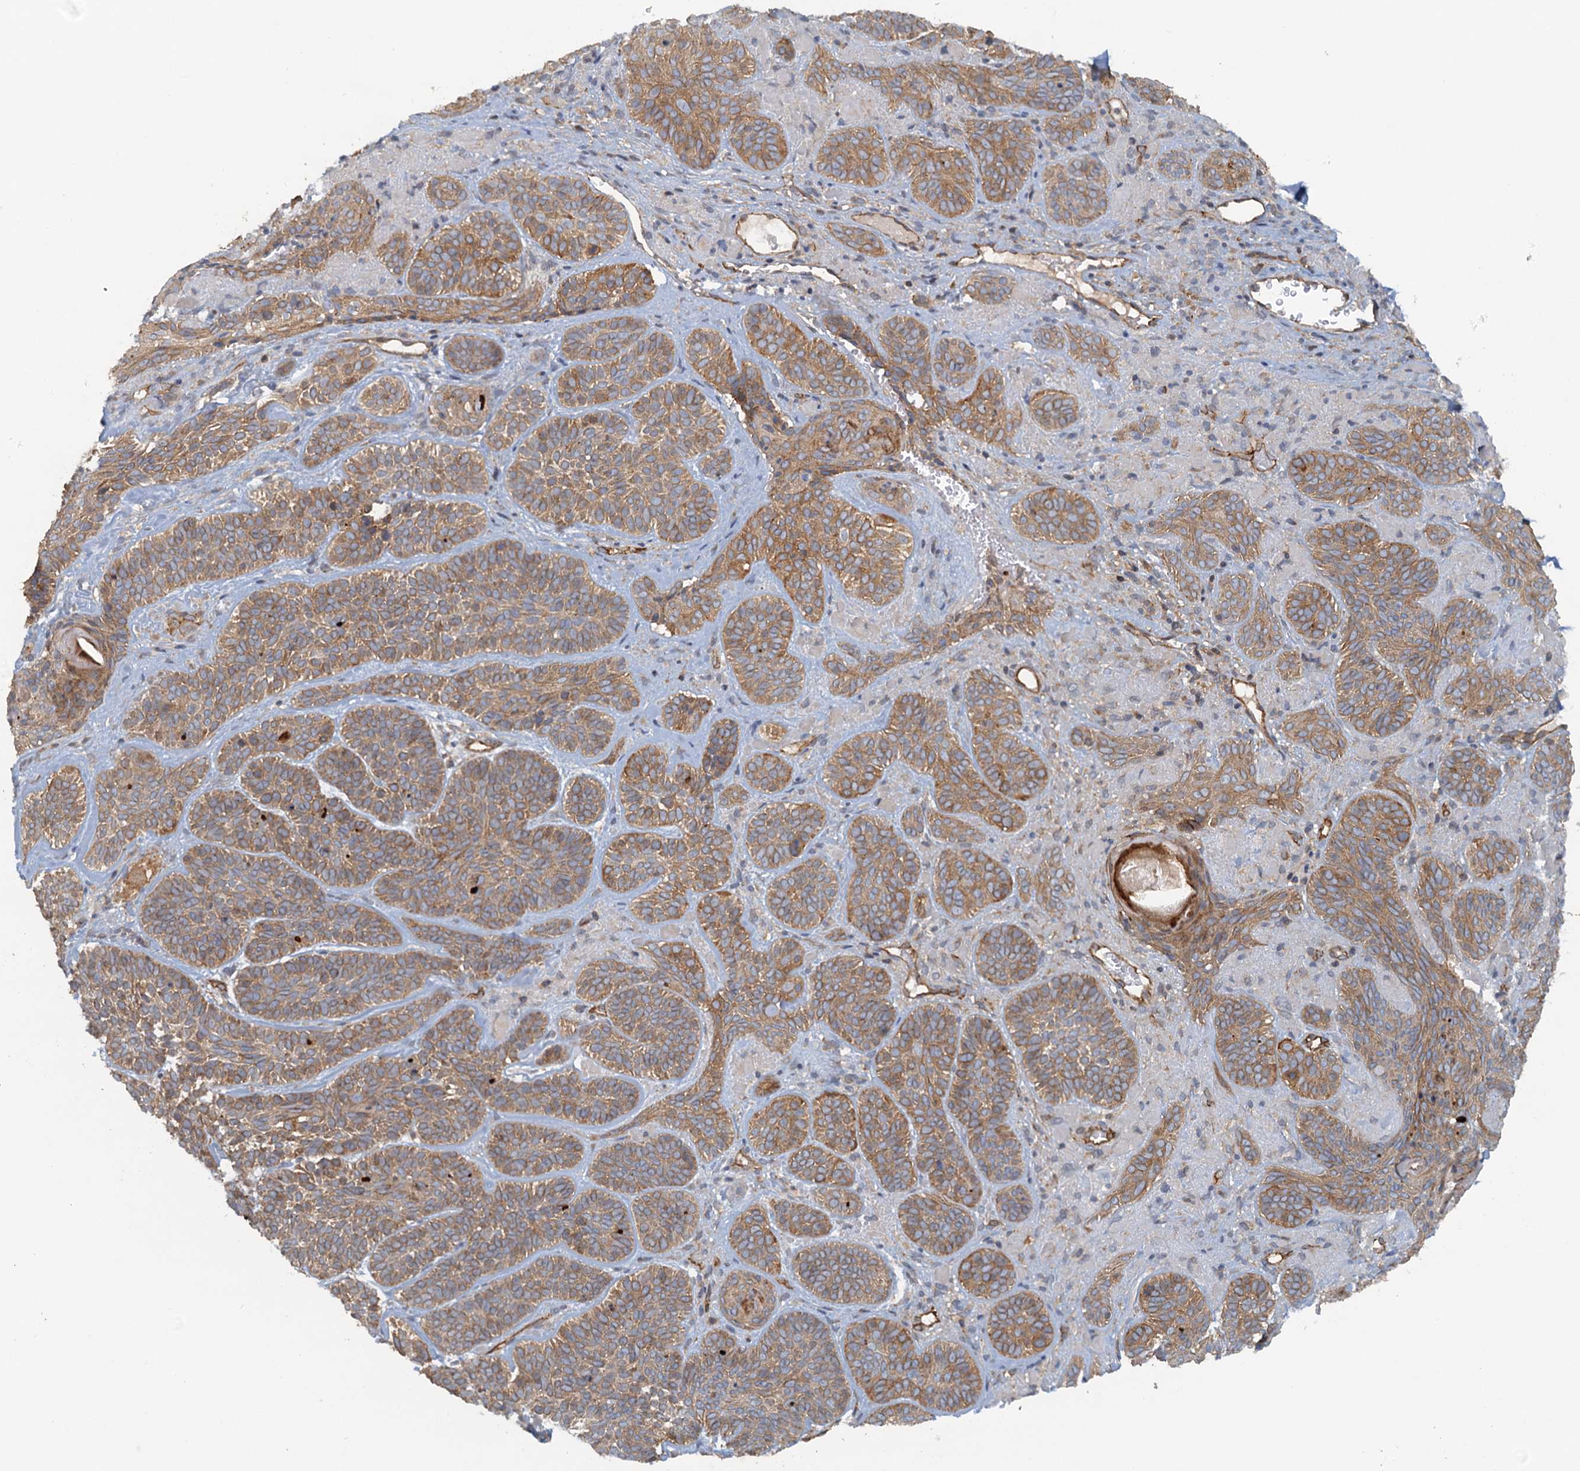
{"staining": {"intensity": "moderate", "quantity": ">75%", "location": "cytoplasmic/membranous"}, "tissue": "skin cancer", "cell_type": "Tumor cells", "image_type": "cancer", "snomed": [{"axis": "morphology", "description": "Basal cell carcinoma"}, {"axis": "topography", "description": "Skin"}], "caption": "Basal cell carcinoma (skin) tissue shows moderate cytoplasmic/membranous staining in approximately >75% of tumor cells, visualized by immunohistochemistry. (IHC, brightfield microscopy, high magnification).", "gene": "NIPAL3", "patient": {"sex": "male", "age": 85}}